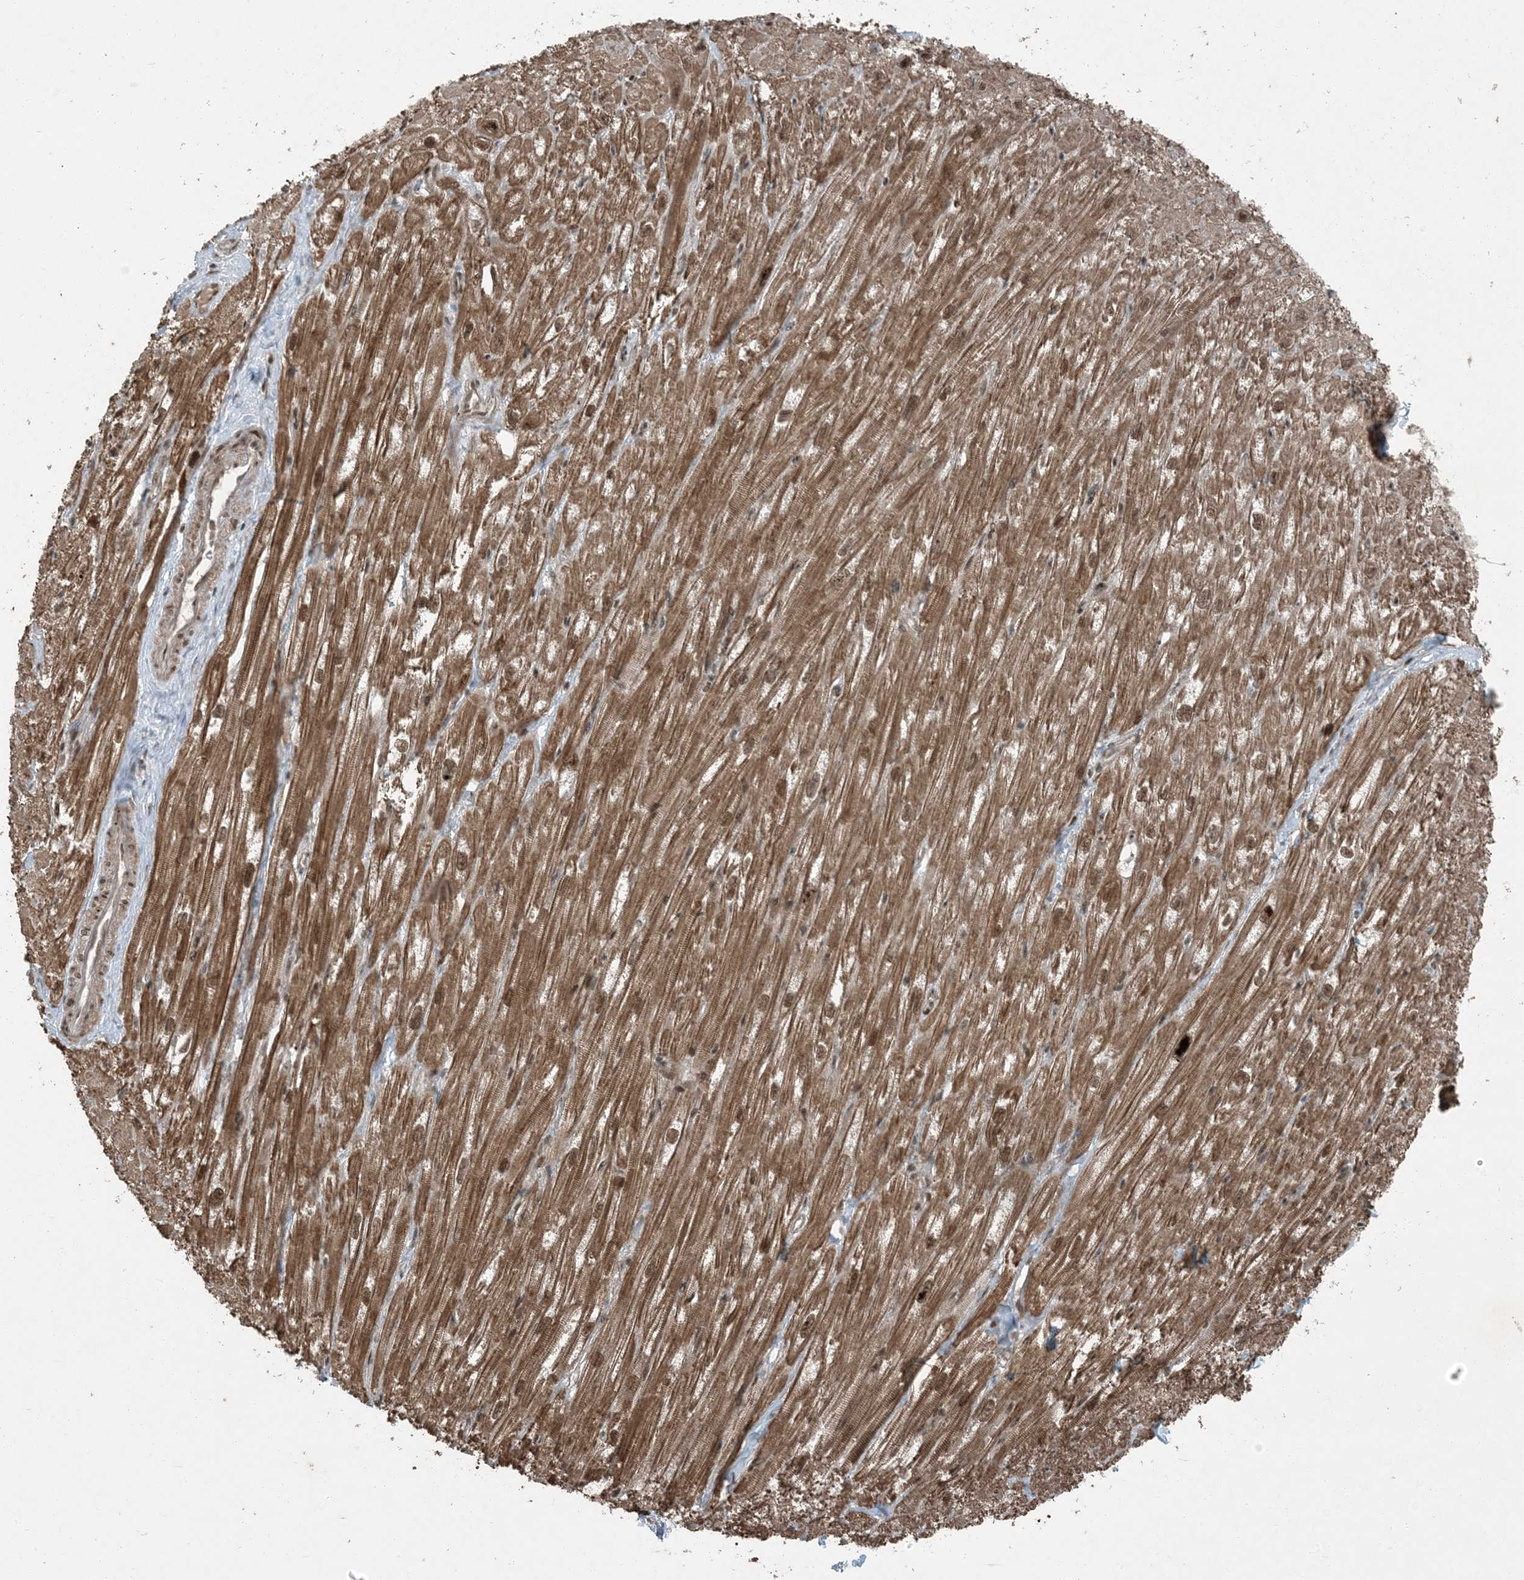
{"staining": {"intensity": "moderate", "quantity": ">75%", "location": "cytoplasmic/membranous,nuclear"}, "tissue": "heart muscle", "cell_type": "Cardiomyocytes", "image_type": "normal", "snomed": [{"axis": "morphology", "description": "Normal tissue, NOS"}, {"axis": "topography", "description": "Heart"}], "caption": "This photomicrograph exhibits benign heart muscle stained with immunohistochemistry to label a protein in brown. The cytoplasmic/membranous,nuclear of cardiomyocytes show moderate positivity for the protein. Nuclei are counter-stained blue.", "gene": "TRAPPC12", "patient": {"sex": "male", "age": 50}}